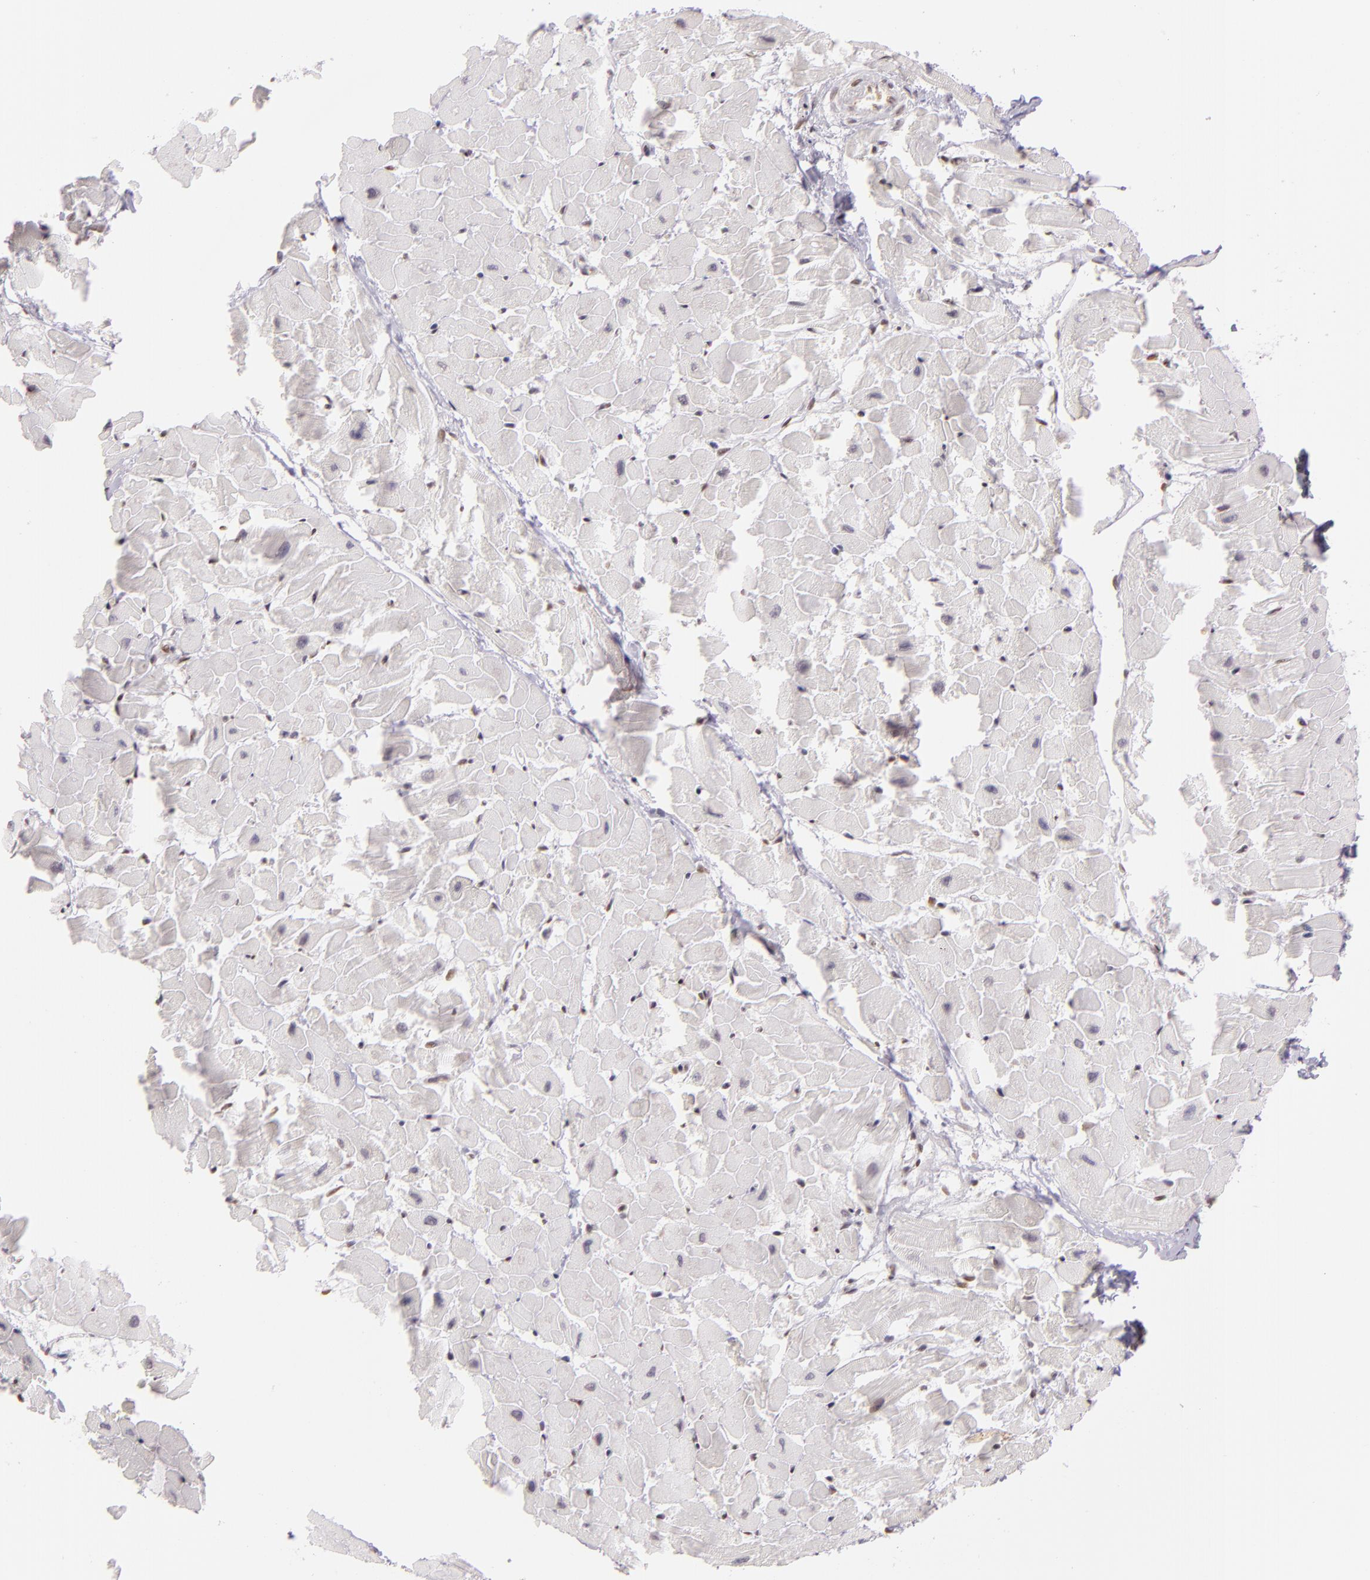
{"staining": {"intensity": "moderate", "quantity": "25%-75%", "location": "nuclear"}, "tissue": "heart muscle", "cell_type": "Cardiomyocytes", "image_type": "normal", "snomed": [{"axis": "morphology", "description": "Normal tissue, NOS"}, {"axis": "topography", "description": "Heart"}], "caption": "A medium amount of moderate nuclear expression is appreciated in about 25%-75% of cardiomyocytes in benign heart muscle. The protein of interest is stained brown, and the nuclei are stained in blue (DAB (3,3'-diaminobenzidine) IHC with brightfield microscopy, high magnification).", "gene": "ENSG00000290315", "patient": {"sex": "female", "age": 19}}